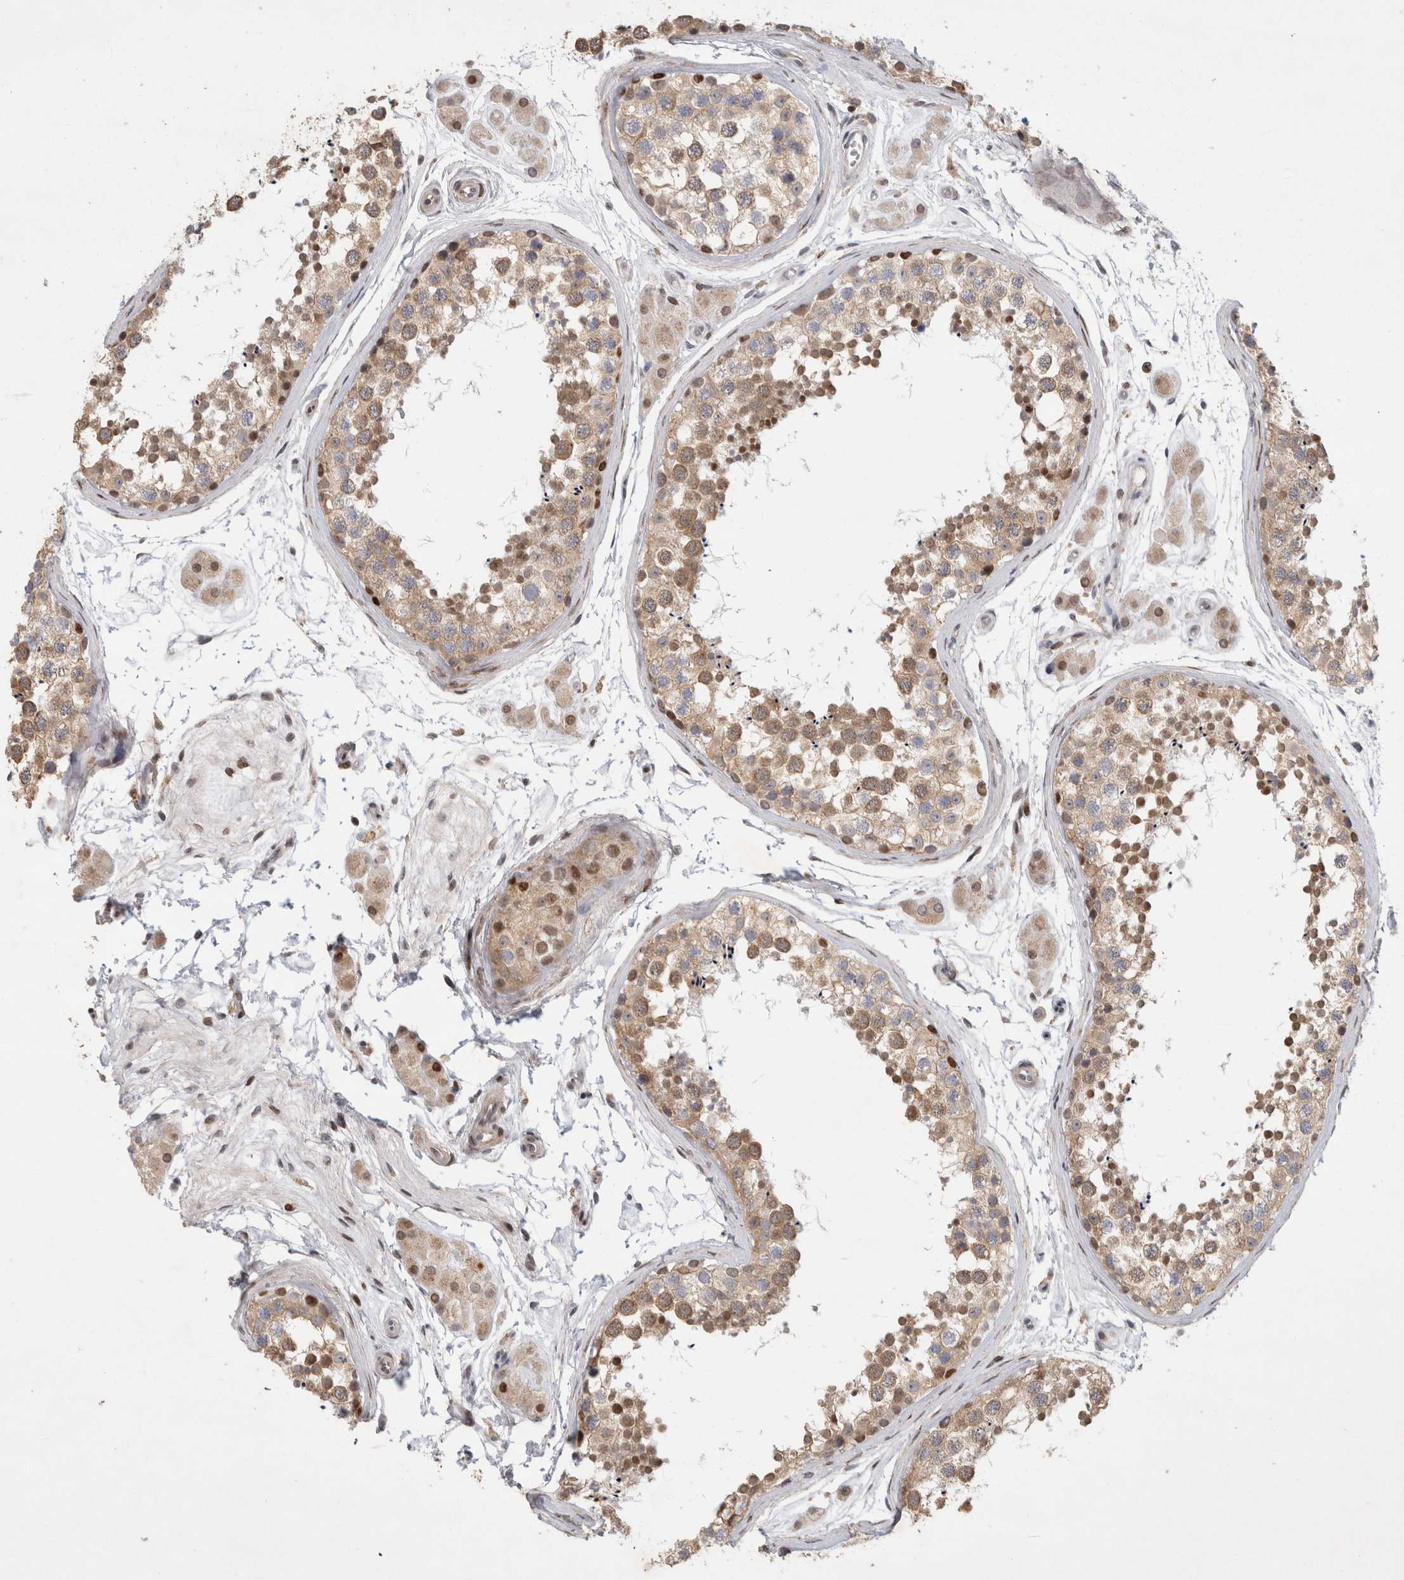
{"staining": {"intensity": "moderate", "quantity": "25%-75%", "location": "cytoplasmic/membranous,nuclear"}, "tissue": "testis", "cell_type": "Cells in seminiferous ducts", "image_type": "normal", "snomed": [{"axis": "morphology", "description": "Normal tissue, NOS"}, {"axis": "topography", "description": "Testis"}], "caption": "The micrograph demonstrates a brown stain indicating the presence of a protein in the cytoplasmic/membranous,nuclear of cells in seminiferous ducts in testis. The staining is performed using DAB brown chromogen to label protein expression. The nuclei are counter-stained blue using hematoxylin.", "gene": "C8orf58", "patient": {"sex": "male", "age": 56}}